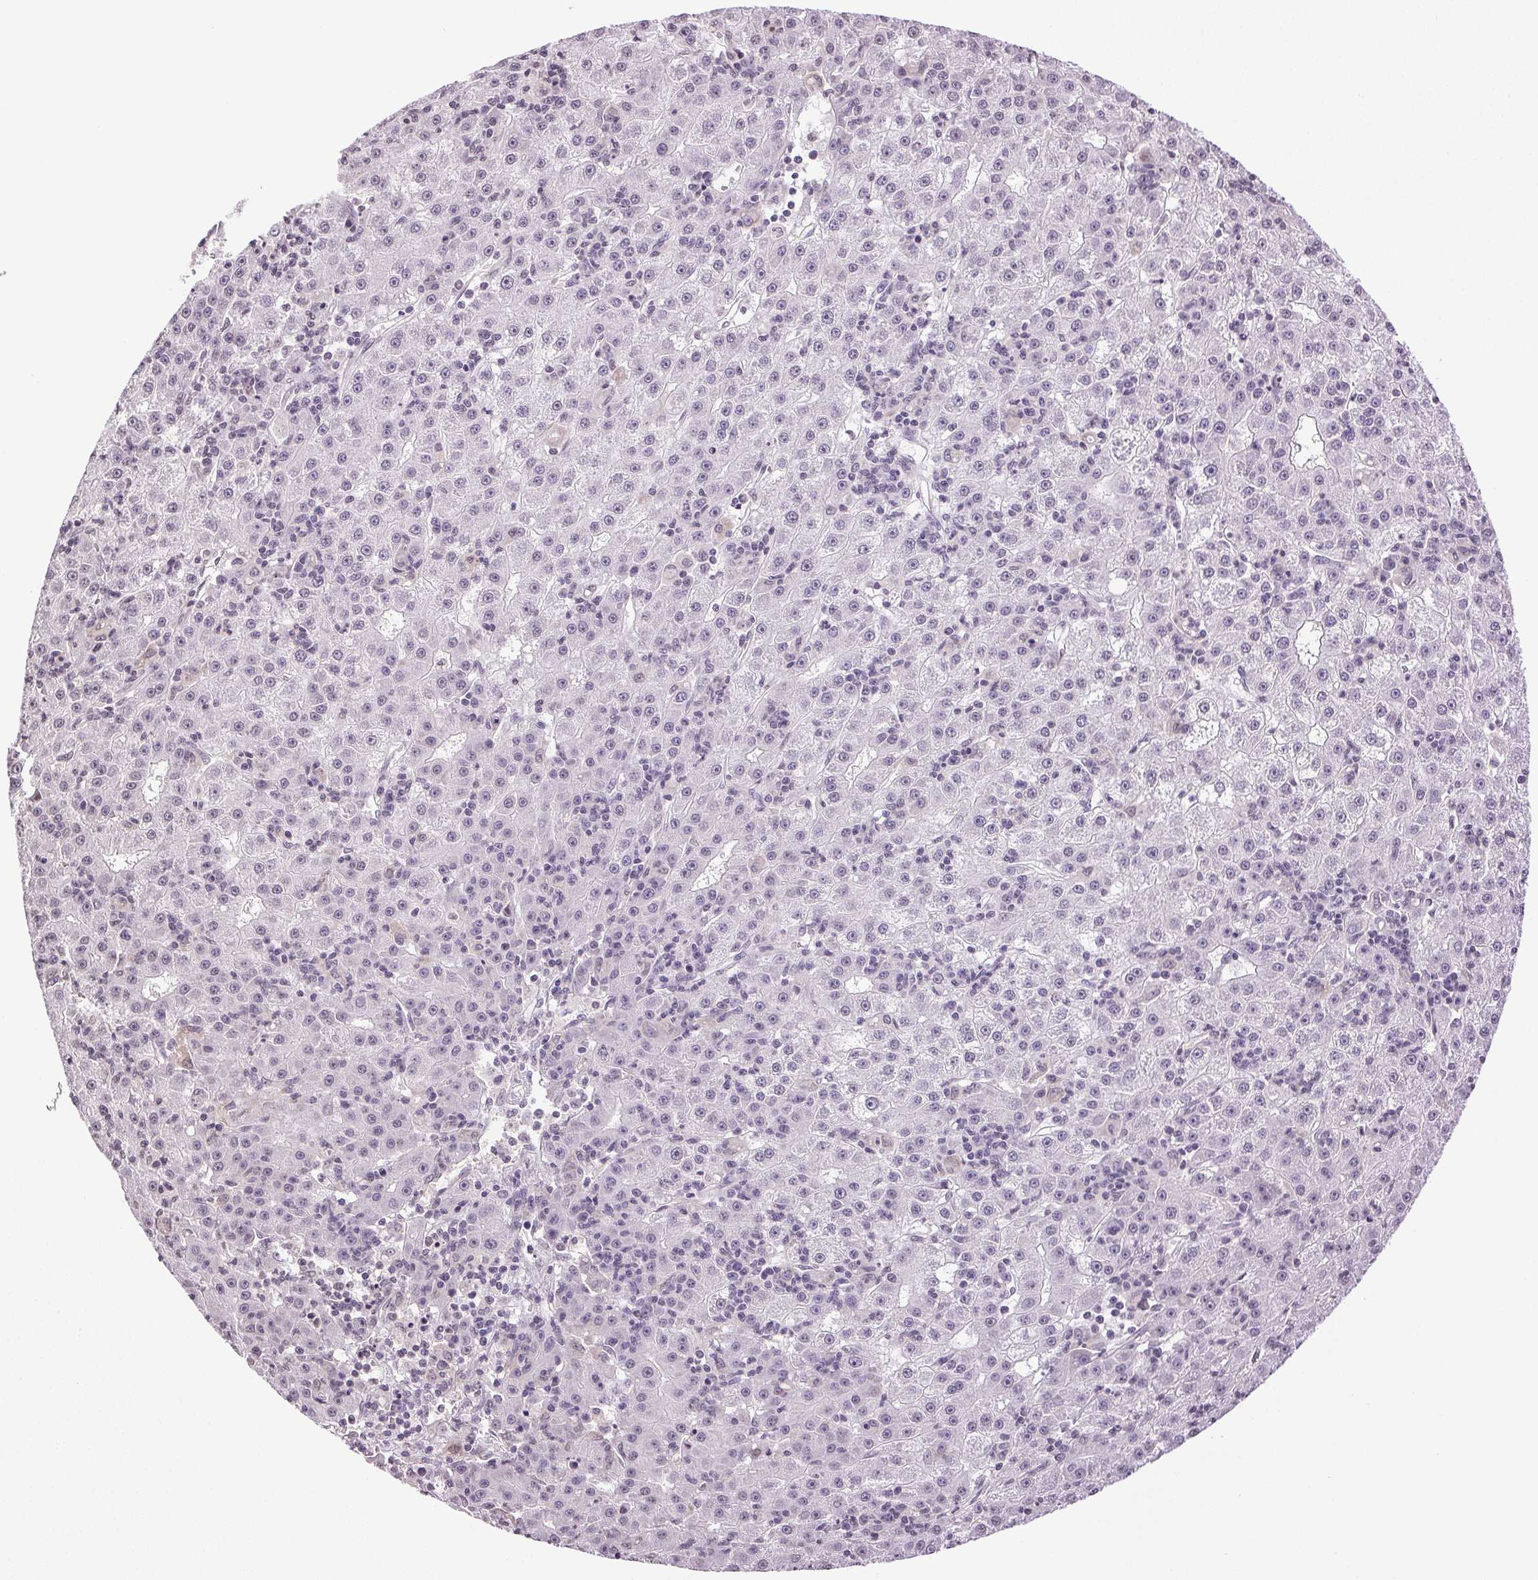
{"staining": {"intensity": "negative", "quantity": "none", "location": "none"}, "tissue": "liver cancer", "cell_type": "Tumor cells", "image_type": "cancer", "snomed": [{"axis": "morphology", "description": "Carcinoma, Hepatocellular, NOS"}, {"axis": "topography", "description": "Liver"}], "caption": "The immunohistochemistry (IHC) micrograph has no significant staining in tumor cells of liver cancer (hepatocellular carcinoma) tissue.", "gene": "TNNT3", "patient": {"sex": "male", "age": 76}}